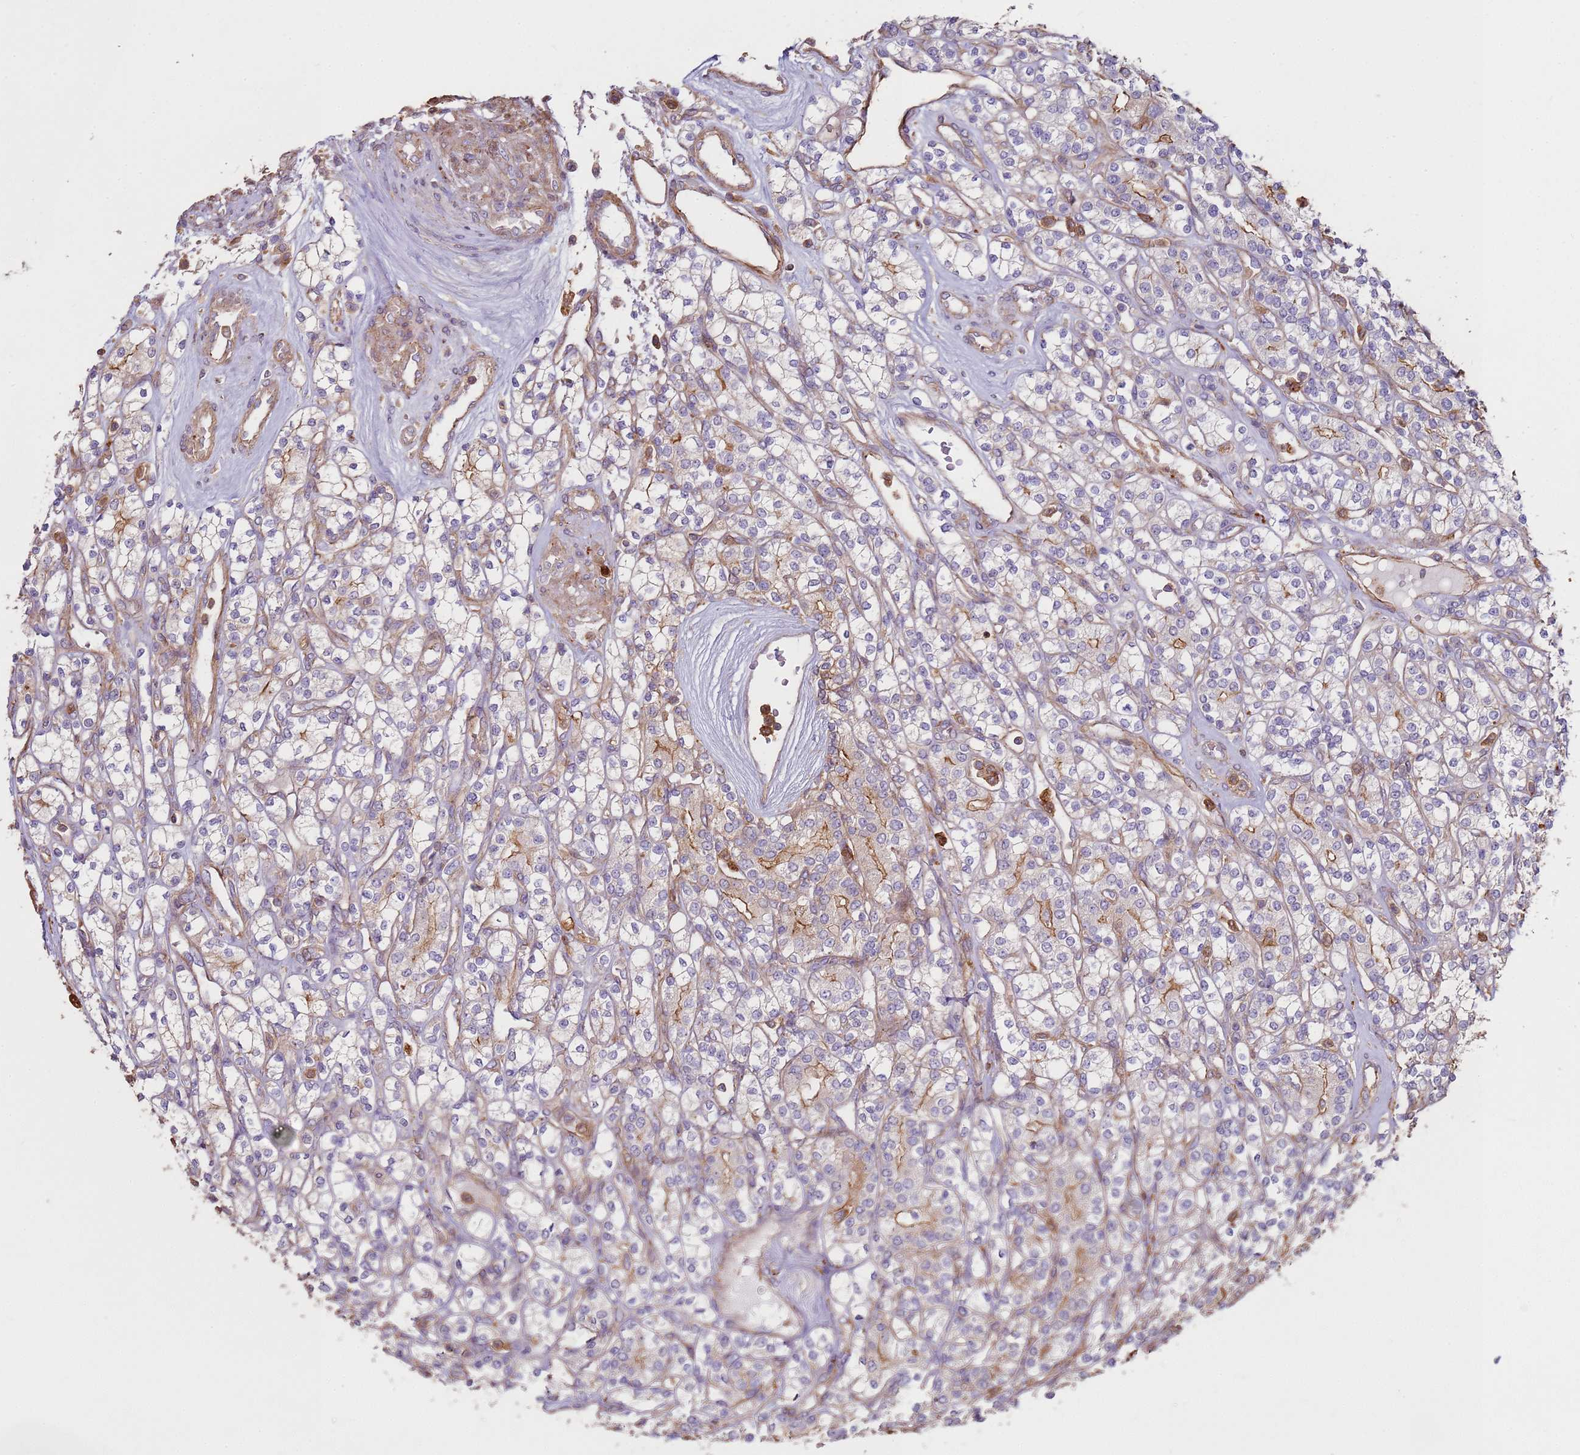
{"staining": {"intensity": "moderate", "quantity": "<25%", "location": "cytoplasmic/membranous"}, "tissue": "renal cancer", "cell_type": "Tumor cells", "image_type": "cancer", "snomed": [{"axis": "morphology", "description": "Adenocarcinoma, NOS"}, {"axis": "topography", "description": "Kidney"}], "caption": "Tumor cells exhibit low levels of moderate cytoplasmic/membranous staining in about <25% of cells in human renal adenocarcinoma.", "gene": "NDUFAF4", "patient": {"sex": "male", "age": 77}}